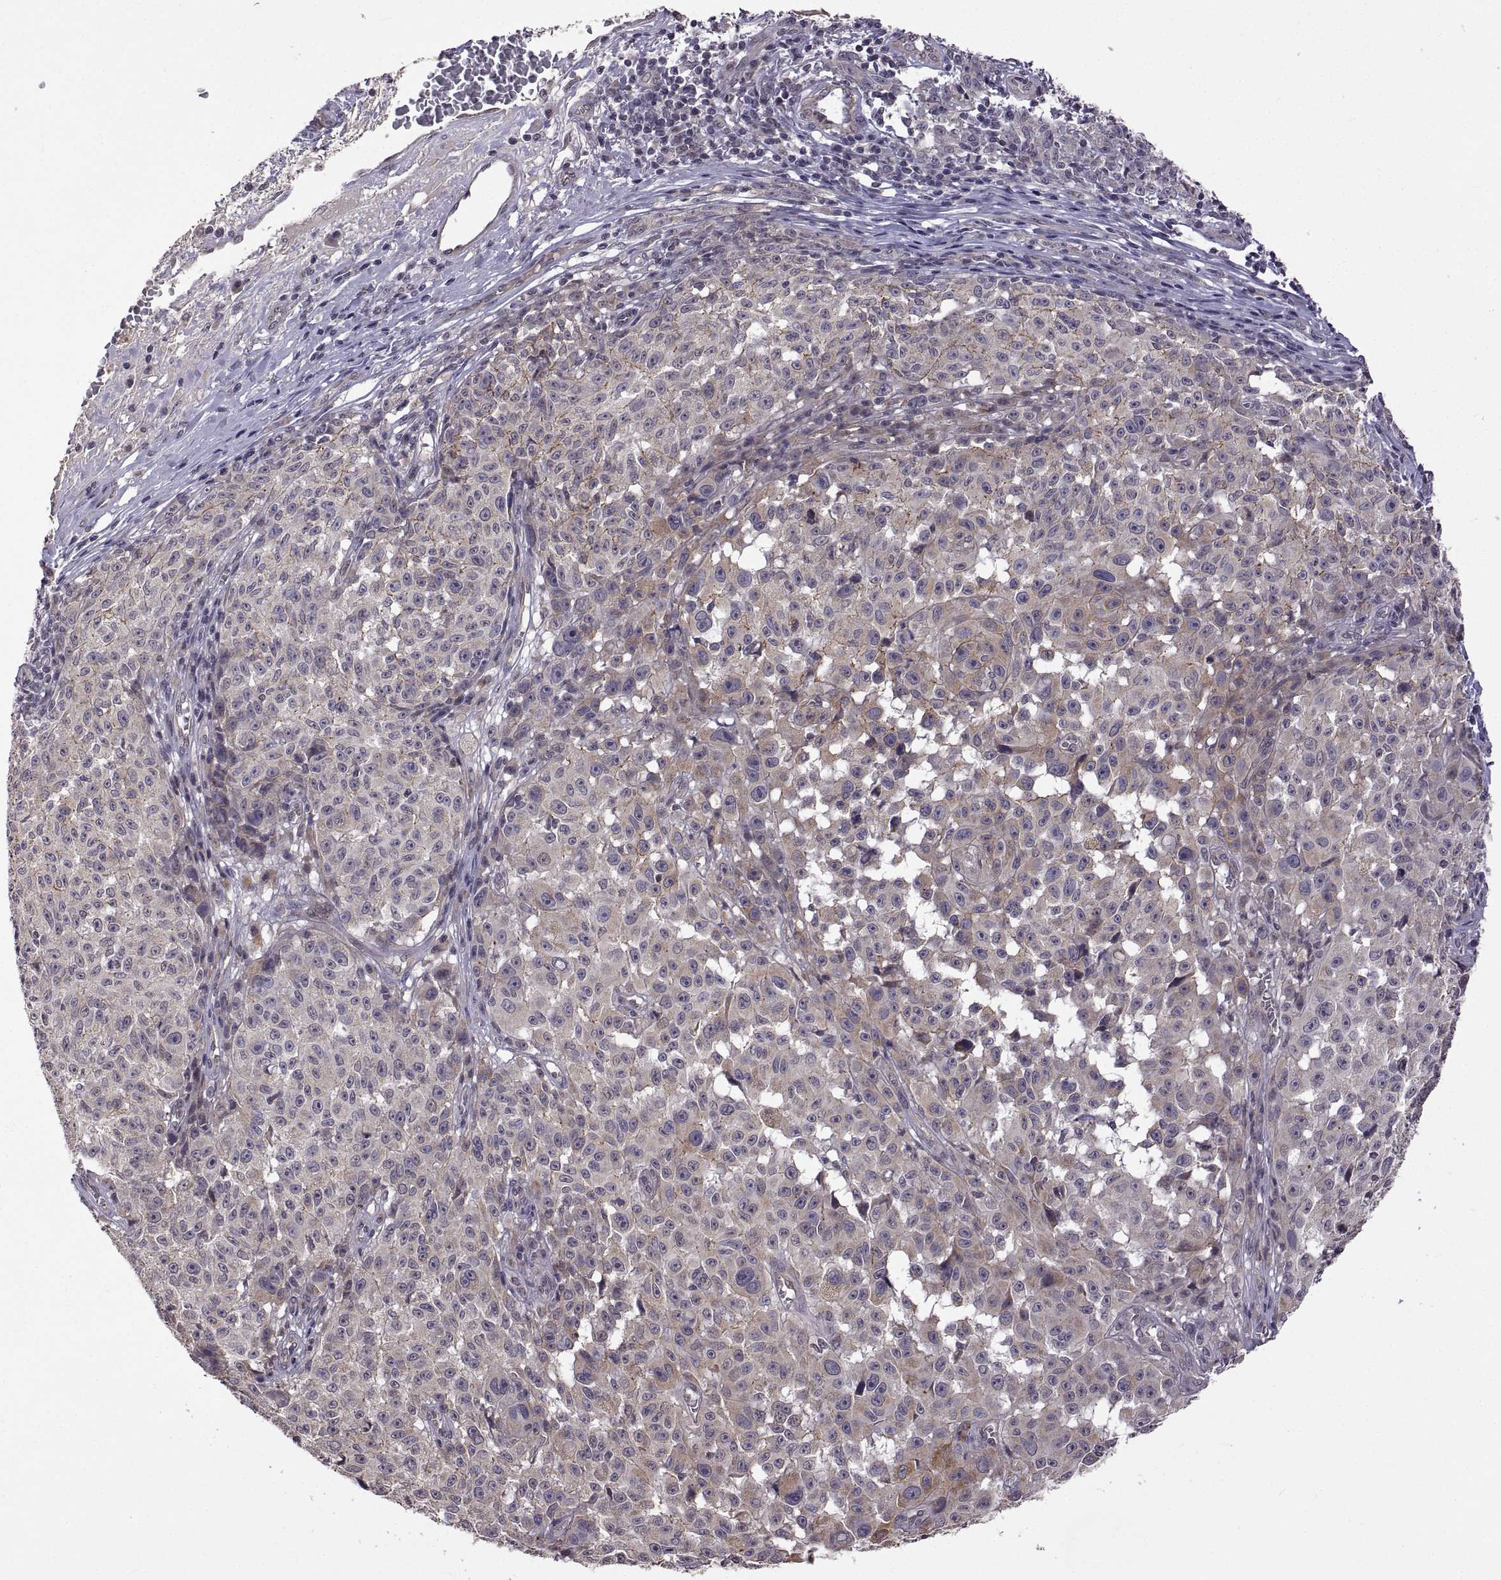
{"staining": {"intensity": "moderate", "quantity": "<25%", "location": "cytoplasmic/membranous"}, "tissue": "melanoma", "cell_type": "Tumor cells", "image_type": "cancer", "snomed": [{"axis": "morphology", "description": "Malignant melanoma, NOS"}, {"axis": "topography", "description": "Skin"}], "caption": "Immunohistochemical staining of human malignant melanoma demonstrates low levels of moderate cytoplasmic/membranous protein expression in about <25% of tumor cells.", "gene": "LAMA1", "patient": {"sex": "female", "age": 82}}